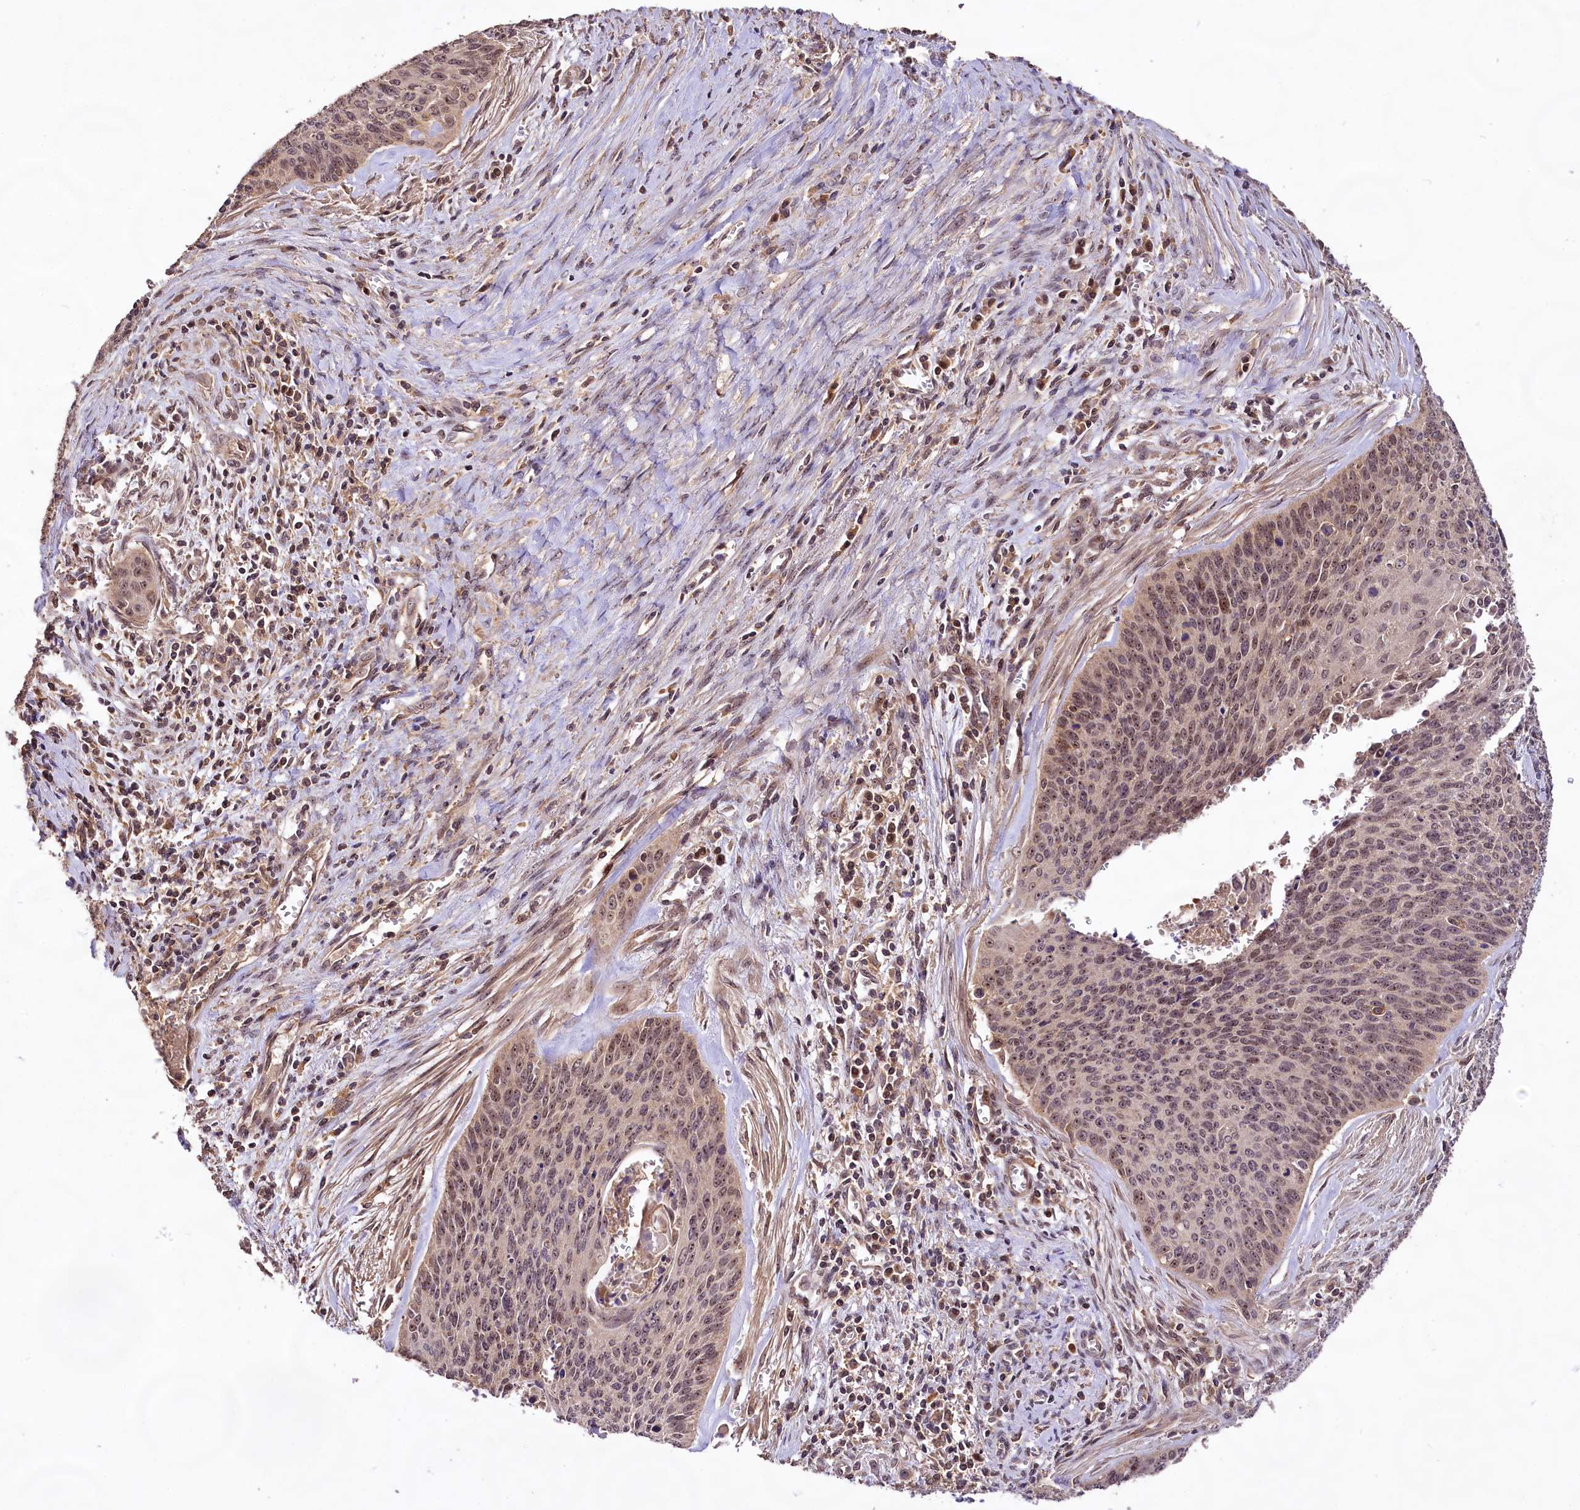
{"staining": {"intensity": "moderate", "quantity": ">75%", "location": "nuclear"}, "tissue": "cervical cancer", "cell_type": "Tumor cells", "image_type": "cancer", "snomed": [{"axis": "morphology", "description": "Squamous cell carcinoma, NOS"}, {"axis": "topography", "description": "Cervix"}], "caption": "High-magnification brightfield microscopy of cervical squamous cell carcinoma stained with DAB (brown) and counterstained with hematoxylin (blue). tumor cells exhibit moderate nuclear expression is seen in approximately>75% of cells. Immunohistochemistry stains the protein of interest in brown and the nuclei are stained blue.", "gene": "RRP8", "patient": {"sex": "female", "age": 55}}